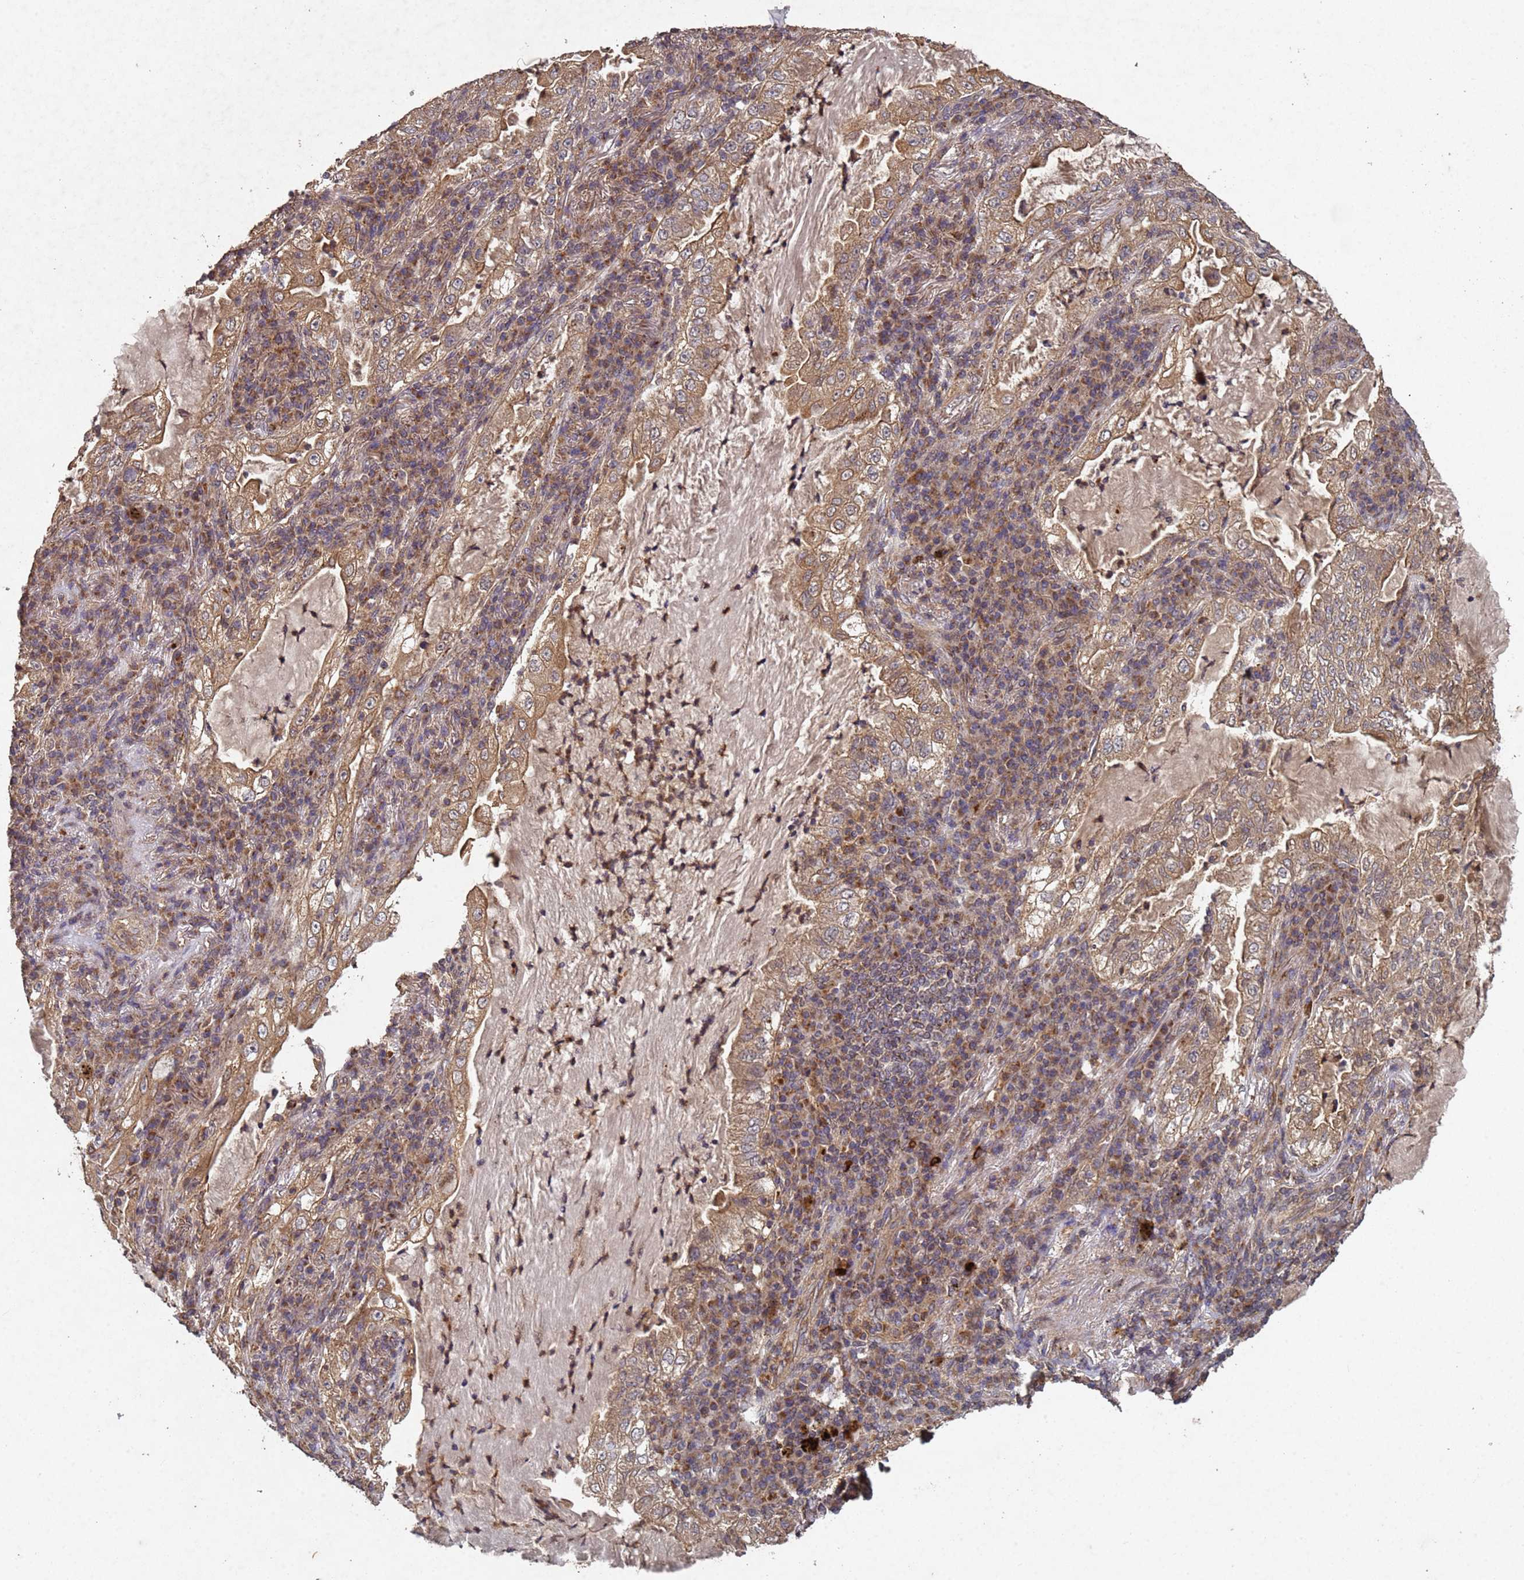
{"staining": {"intensity": "moderate", "quantity": ">75%", "location": "cytoplasmic/membranous"}, "tissue": "lung cancer", "cell_type": "Tumor cells", "image_type": "cancer", "snomed": [{"axis": "morphology", "description": "Adenocarcinoma, NOS"}, {"axis": "topography", "description": "Lung"}], "caption": "There is medium levels of moderate cytoplasmic/membranous staining in tumor cells of lung cancer (adenocarcinoma), as demonstrated by immunohistochemical staining (brown color).", "gene": "FASTKD1", "patient": {"sex": "female", "age": 73}}